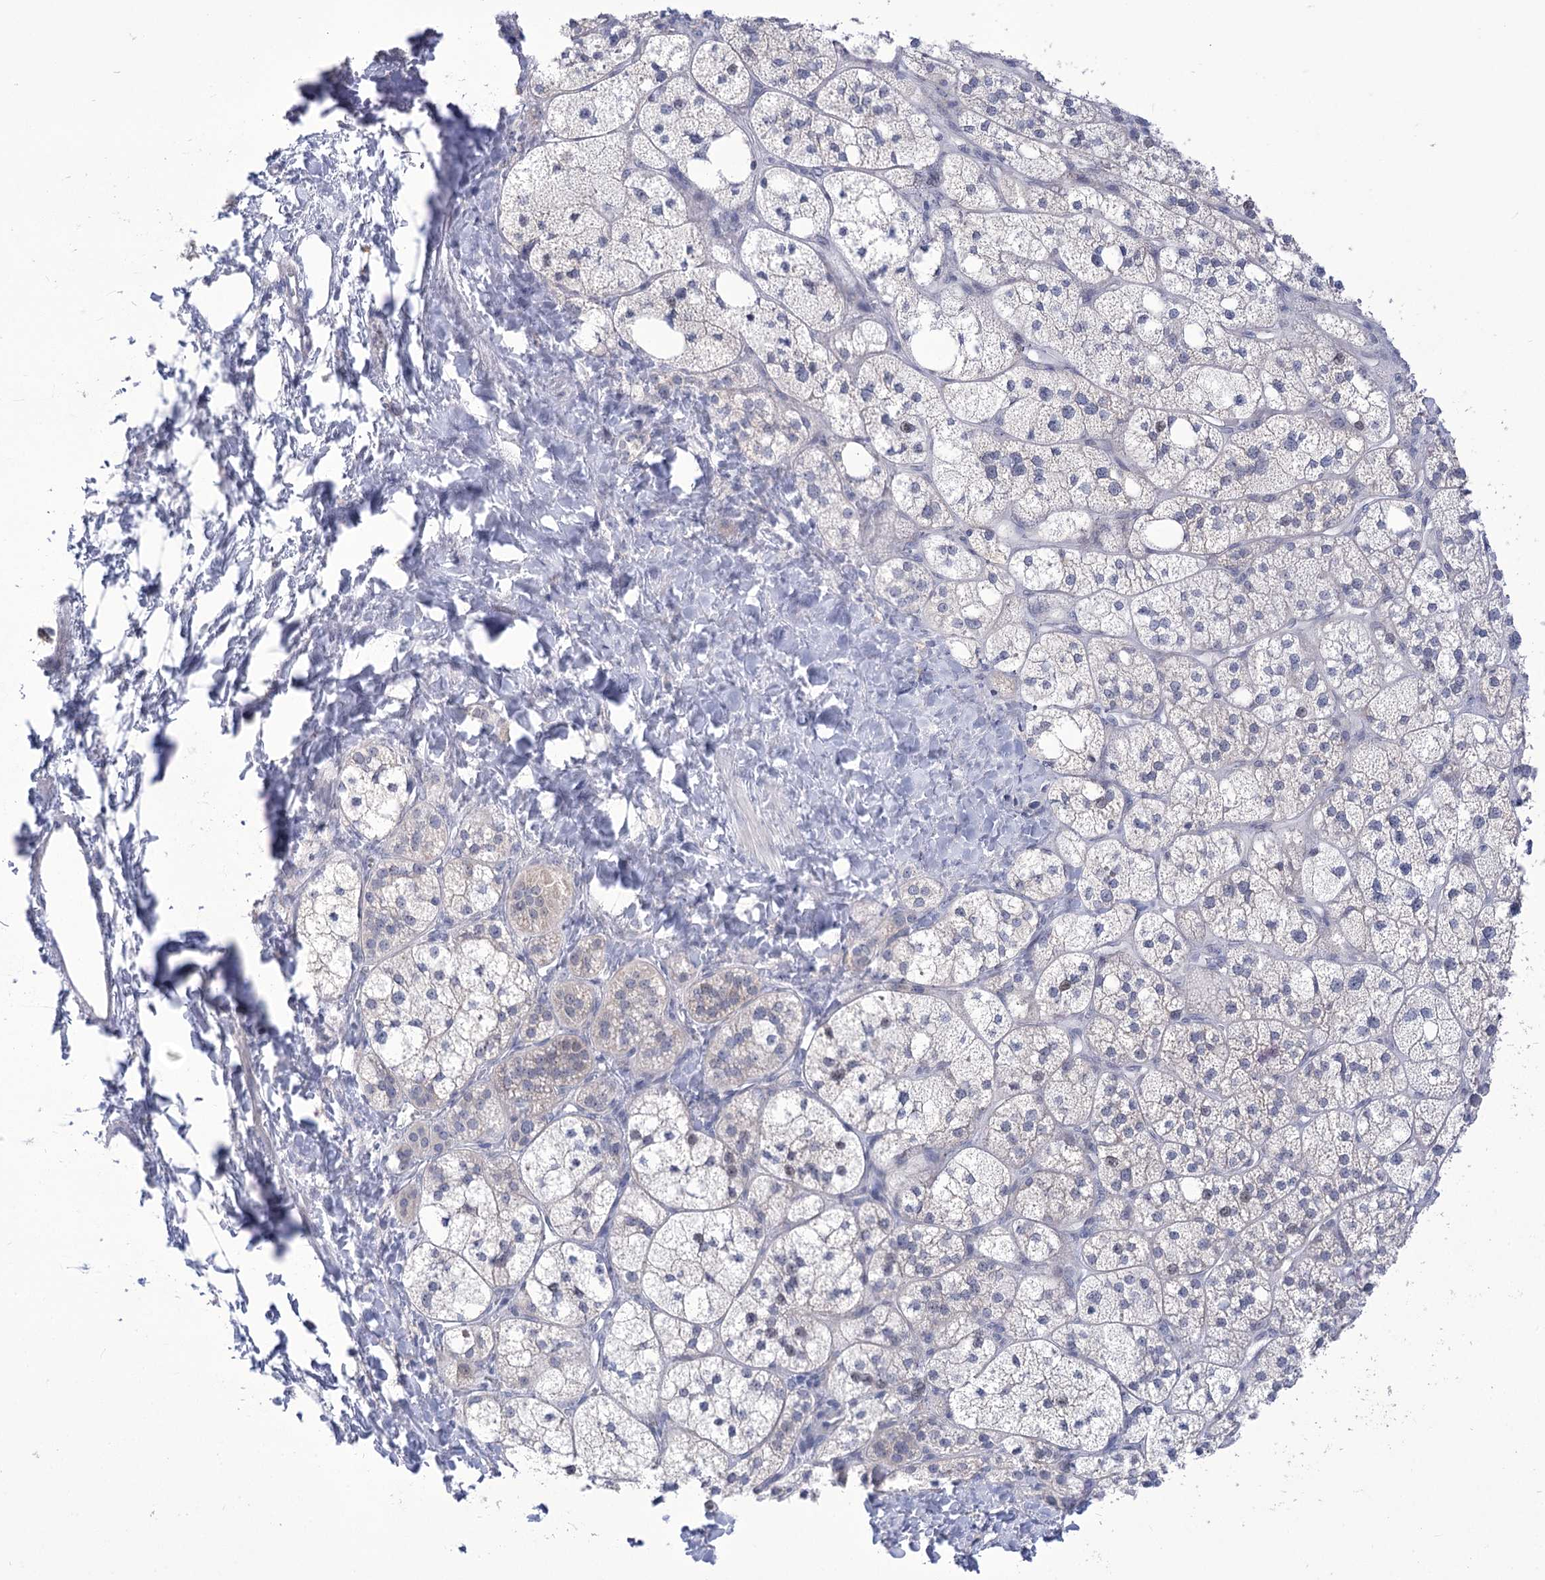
{"staining": {"intensity": "weak", "quantity": "<25%", "location": "cytoplasmic/membranous"}, "tissue": "adrenal gland", "cell_type": "Glandular cells", "image_type": "normal", "snomed": [{"axis": "morphology", "description": "Normal tissue, NOS"}, {"axis": "topography", "description": "Adrenal gland"}], "caption": "Micrograph shows no protein staining in glandular cells of benign adrenal gland.", "gene": "BEND7", "patient": {"sex": "male", "age": 61}}